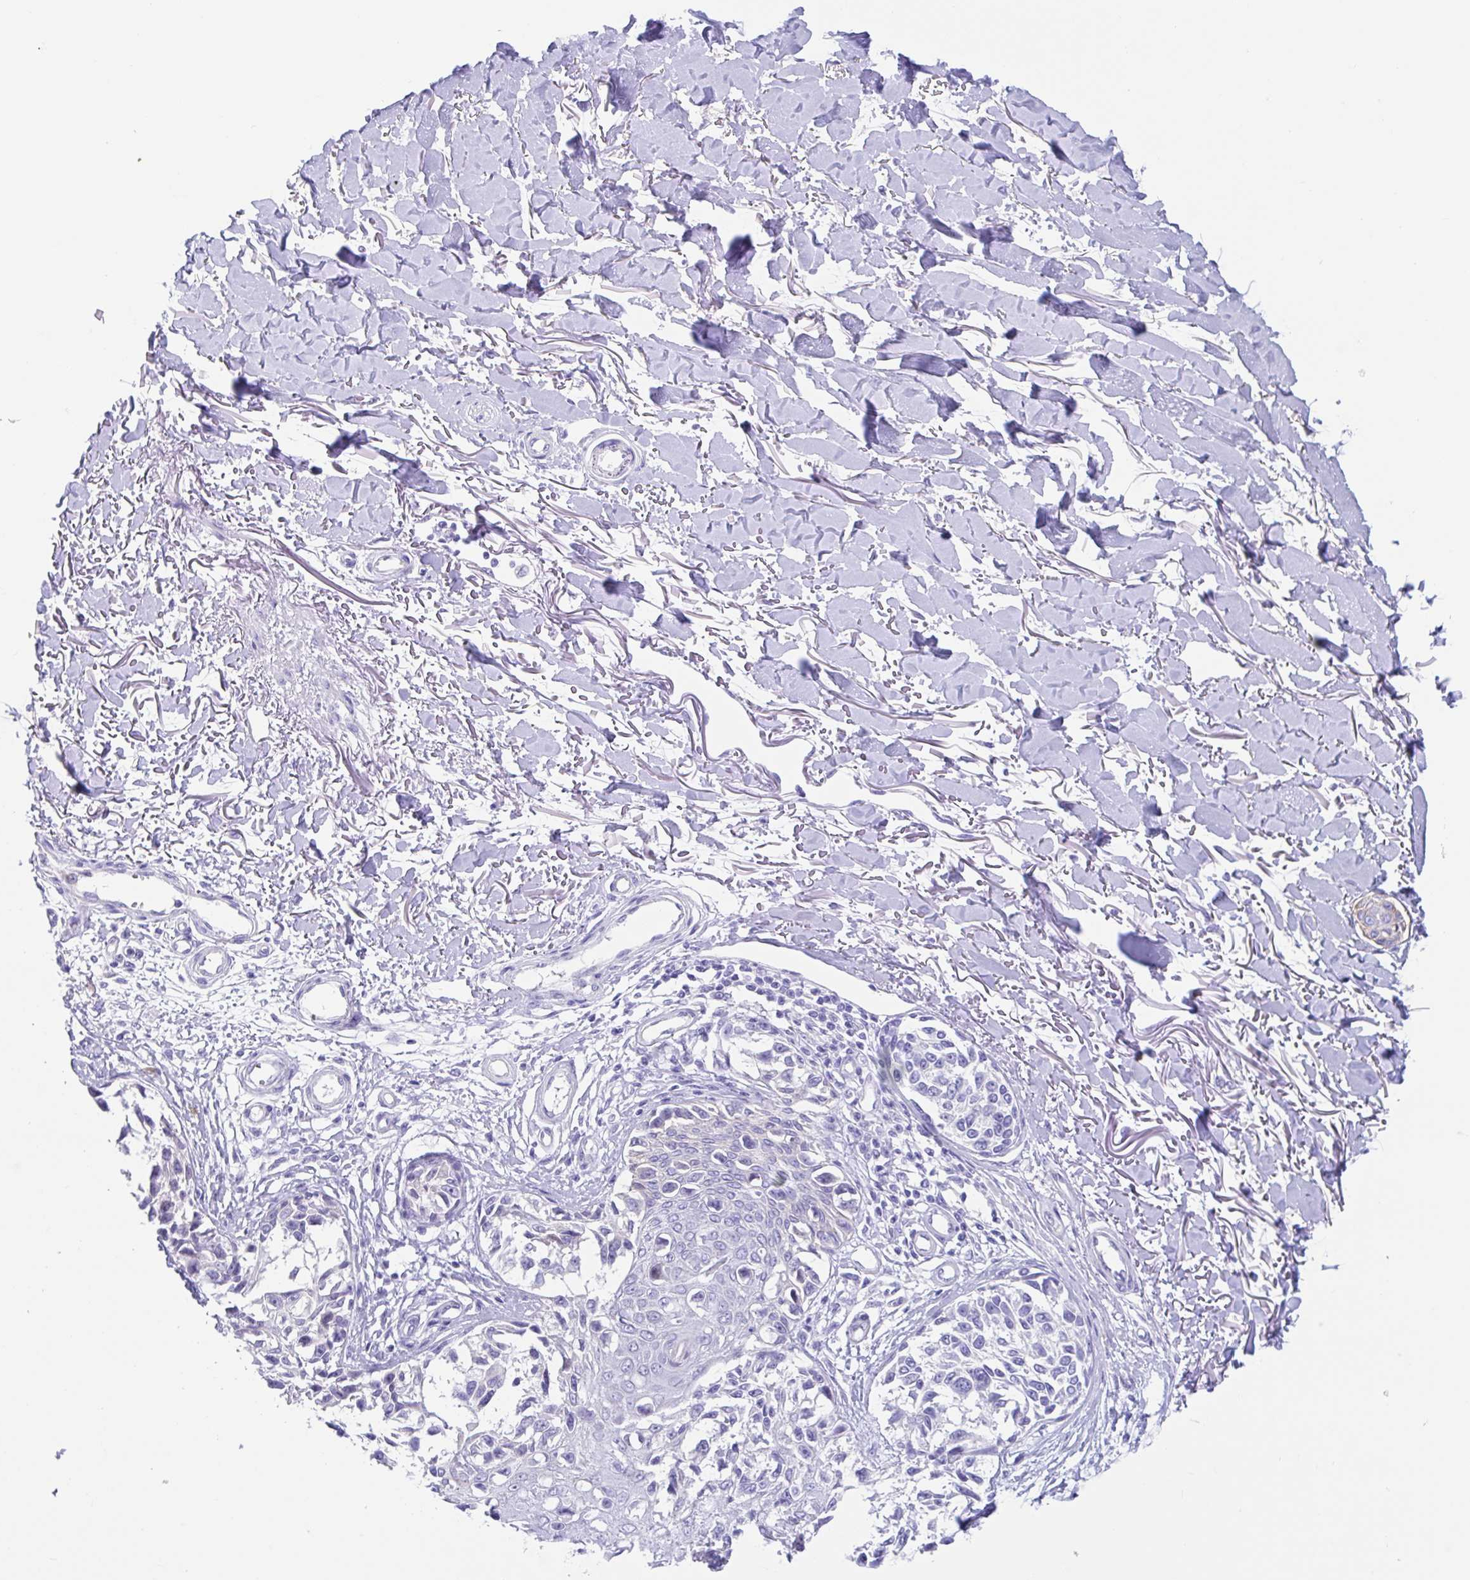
{"staining": {"intensity": "negative", "quantity": "none", "location": "none"}, "tissue": "melanoma", "cell_type": "Tumor cells", "image_type": "cancer", "snomed": [{"axis": "morphology", "description": "Malignant melanoma, NOS"}, {"axis": "topography", "description": "Skin"}], "caption": "Tumor cells are negative for protein expression in human melanoma.", "gene": "OR6N2", "patient": {"sex": "male", "age": 73}}